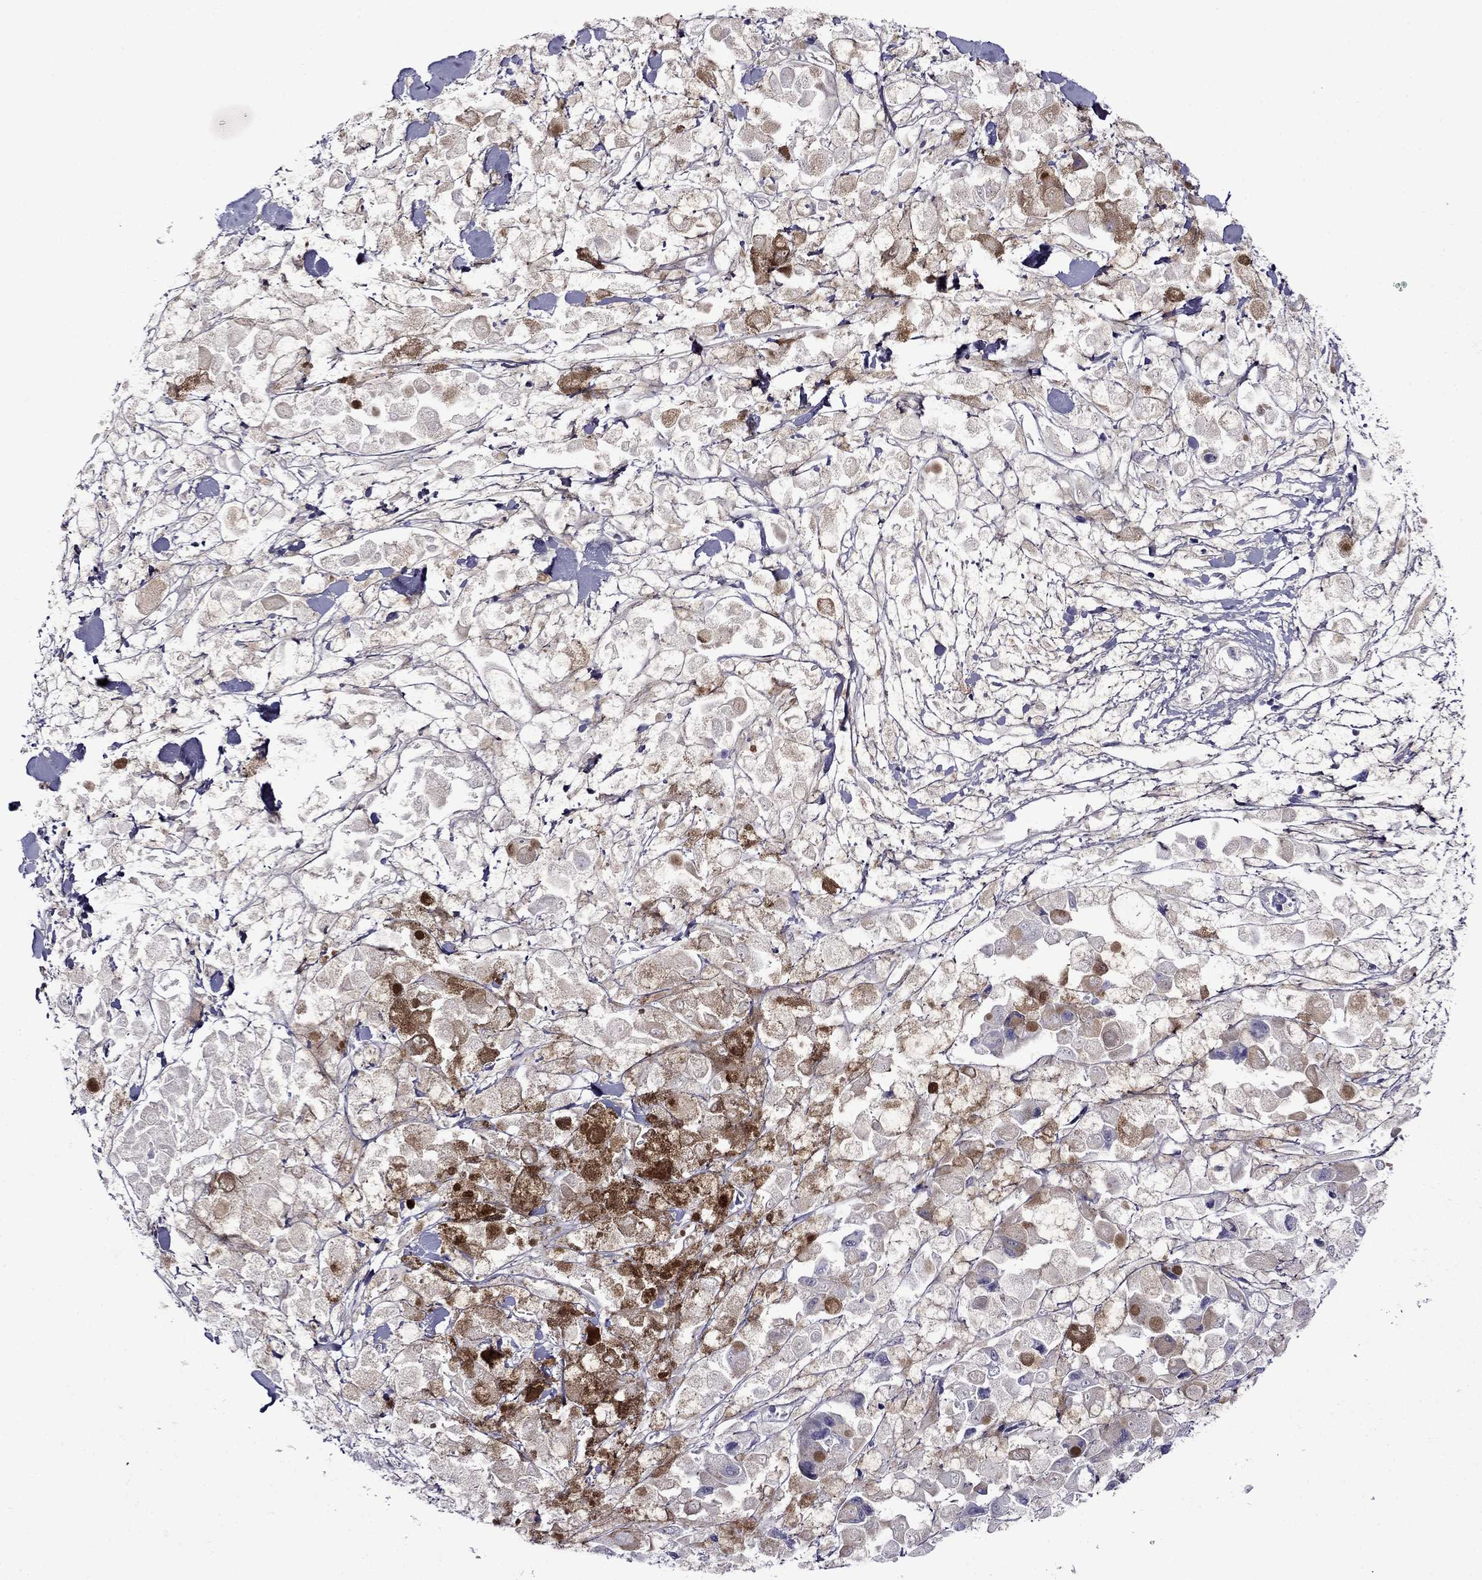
{"staining": {"intensity": "negative", "quantity": "none", "location": "none"}, "tissue": "melanoma", "cell_type": "Tumor cells", "image_type": "cancer", "snomed": [{"axis": "morphology", "description": "Malignant melanoma, NOS"}, {"axis": "topography", "description": "Skin"}], "caption": "Immunohistochemistry of malignant melanoma reveals no expression in tumor cells.", "gene": "SCG2", "patient": {"sex": "female", "age": 58}}